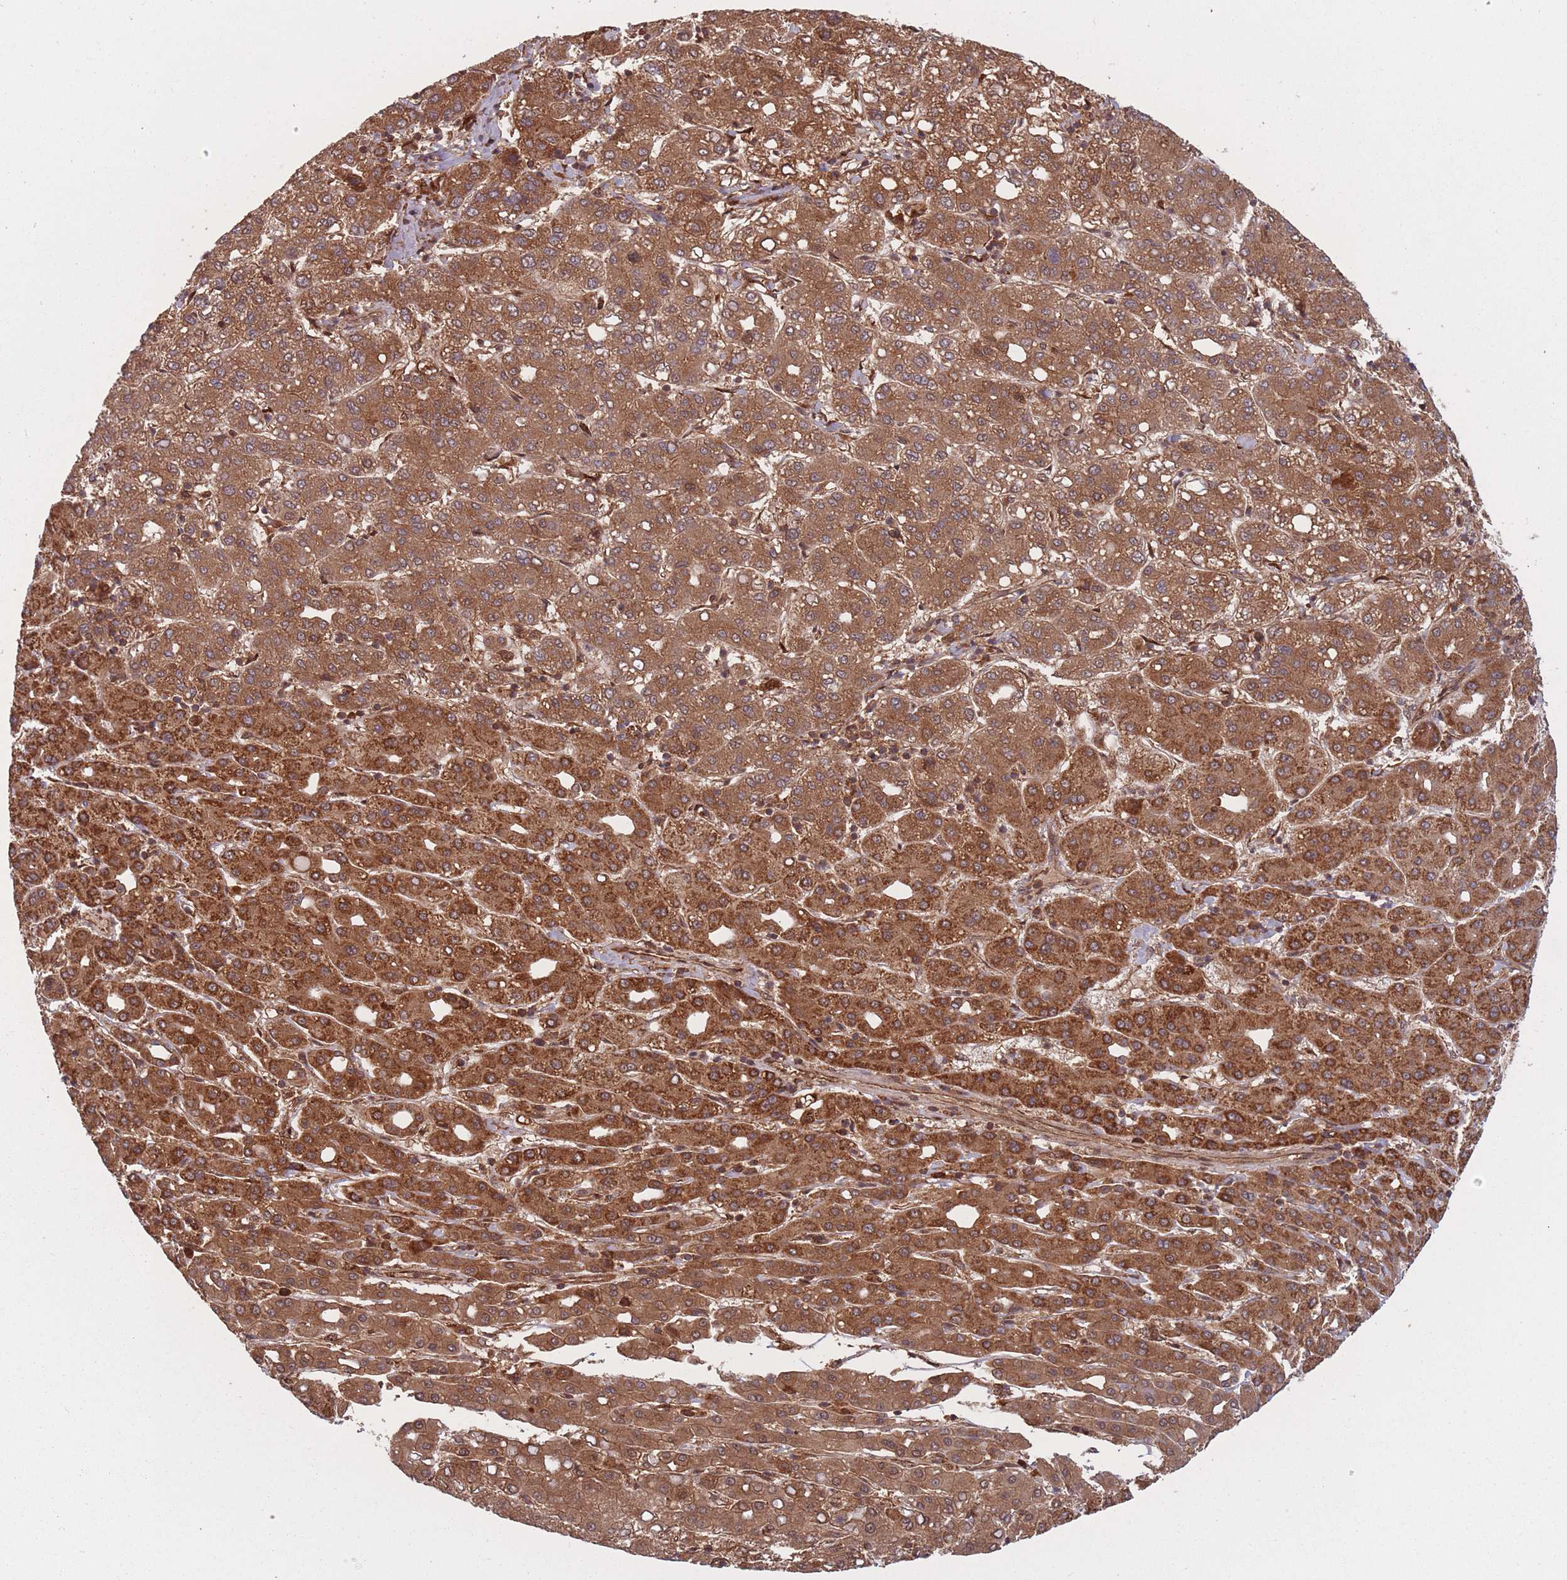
{"staining": {"intensity": "strong", "quantity": ">75%", "location": "cytoplasmic/membranous"}, "tissue": "liver cancer", "cell_type": "Tumor cells", "image_type": "cancer", "snomed": [{"axis": "morphology", "description": "Carcinoma, Hepatocellular, NOS"}, {"axis": "topography", "description": "Liver"}], "caption": "Brown immunohistochemical staining in human liver cancer (hepatocellular carcinoma) demonstrates strong cytoplasmic/membranous expression in approximately >75% of tumor cells.", "gene": "PODXL2", "patient": {"sex": "male", "age": 65}}